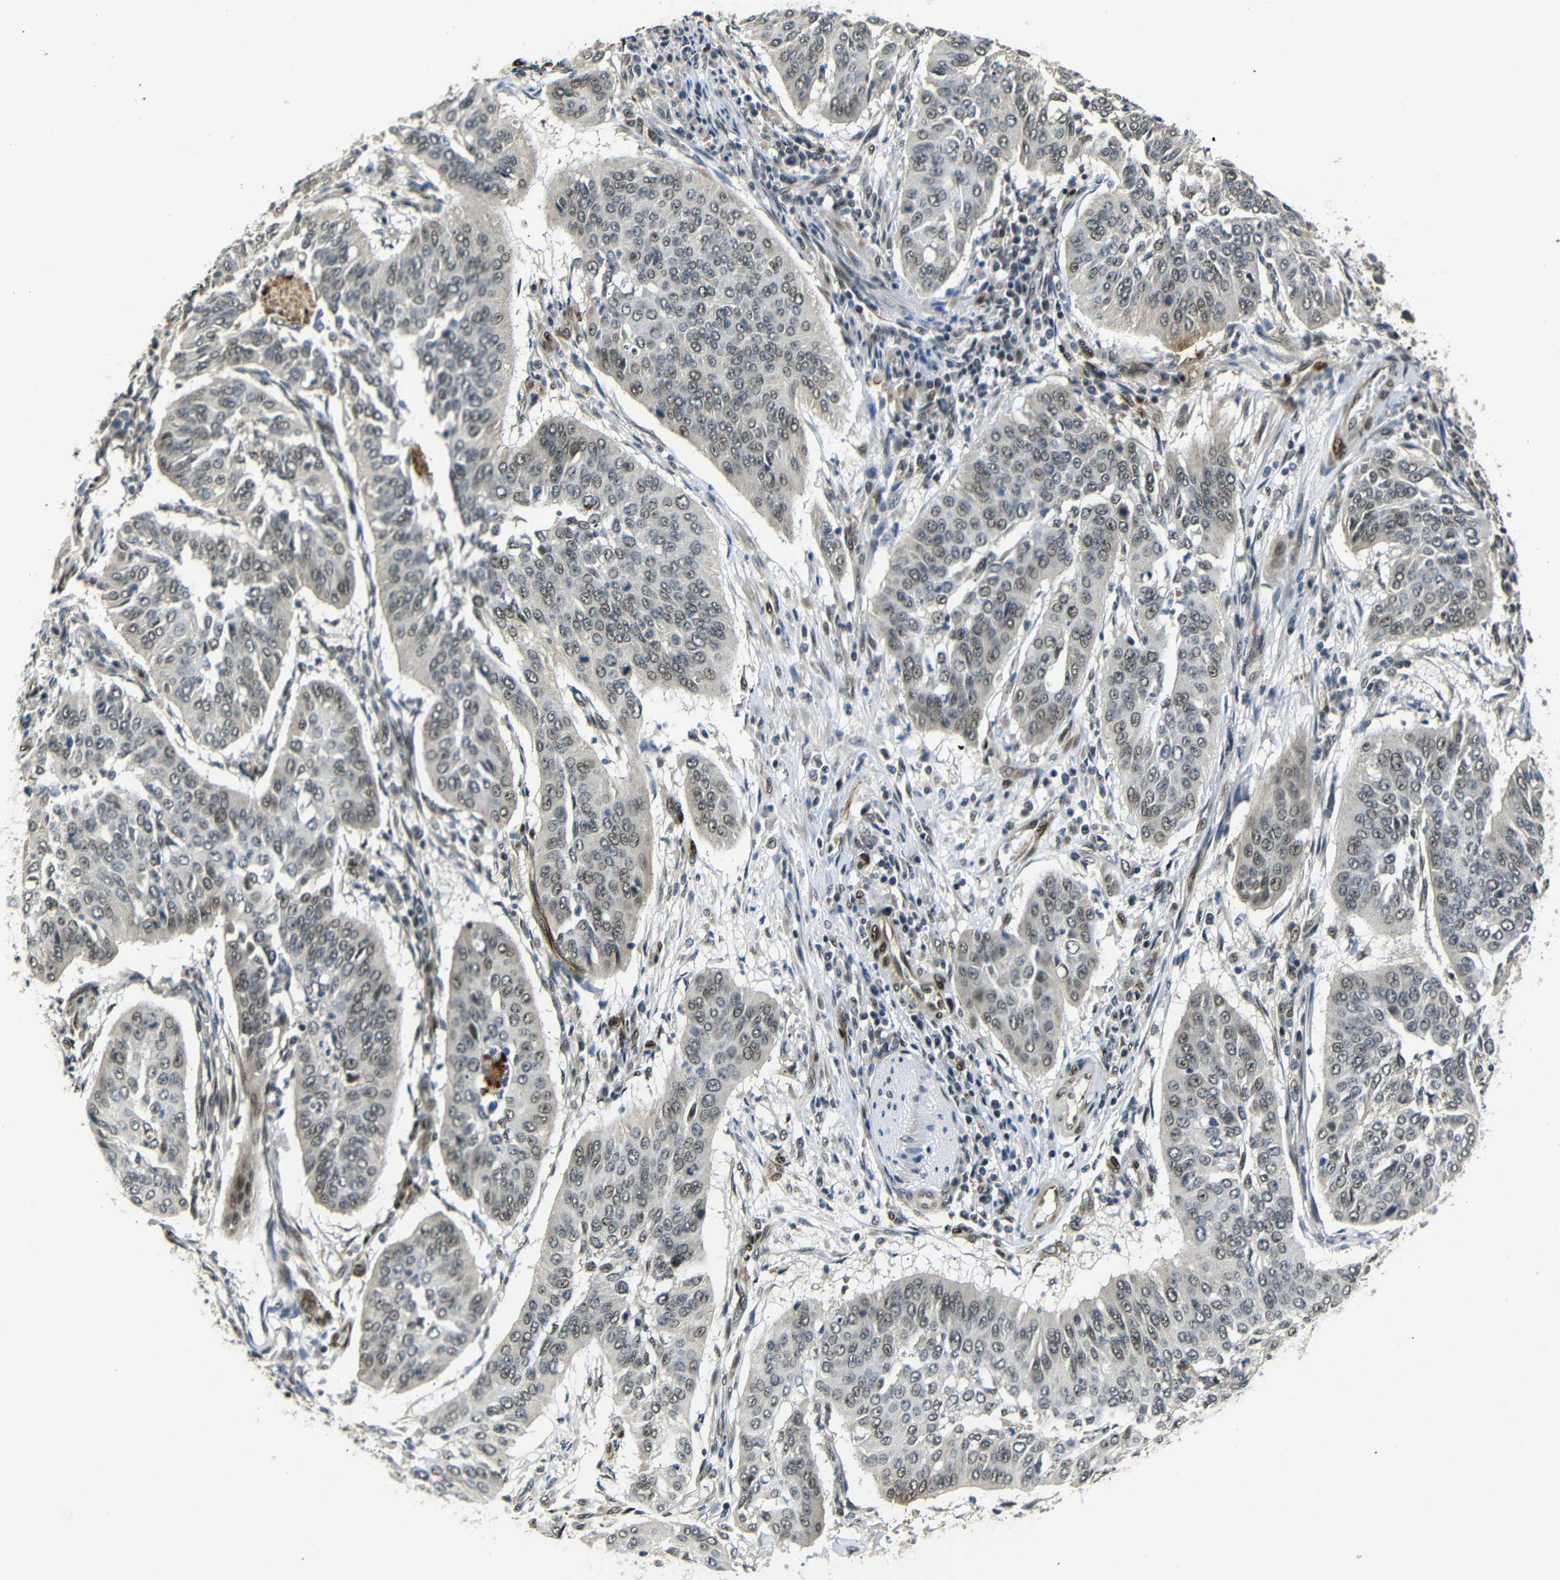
{"staining": {"intensity": "weak", "quantity": ">75%", "location": "cytoplasmic/membranous,nuclear"}, "tissue": "cervical cancer", "cell_type": "Tumor cells", "image_type": "cancer", "snomed": [{"axis": "morphology", "description": "Normal tissue, NOS"}, {"axis": "morphology", "description": "Squamous cell carcinoma, NOS"}, {"axis": "topography", "description": "Cervix"}], "caption": "Immunohistochemistry of cervical cancer (squamous cell carcinoma) exhibits low levels of weak cytoplasmic/membranous and nuclear expression in approximately >75% of tumor cells.", "gene": "TBX2", "patient": {"sex": "female", "age": 39}}